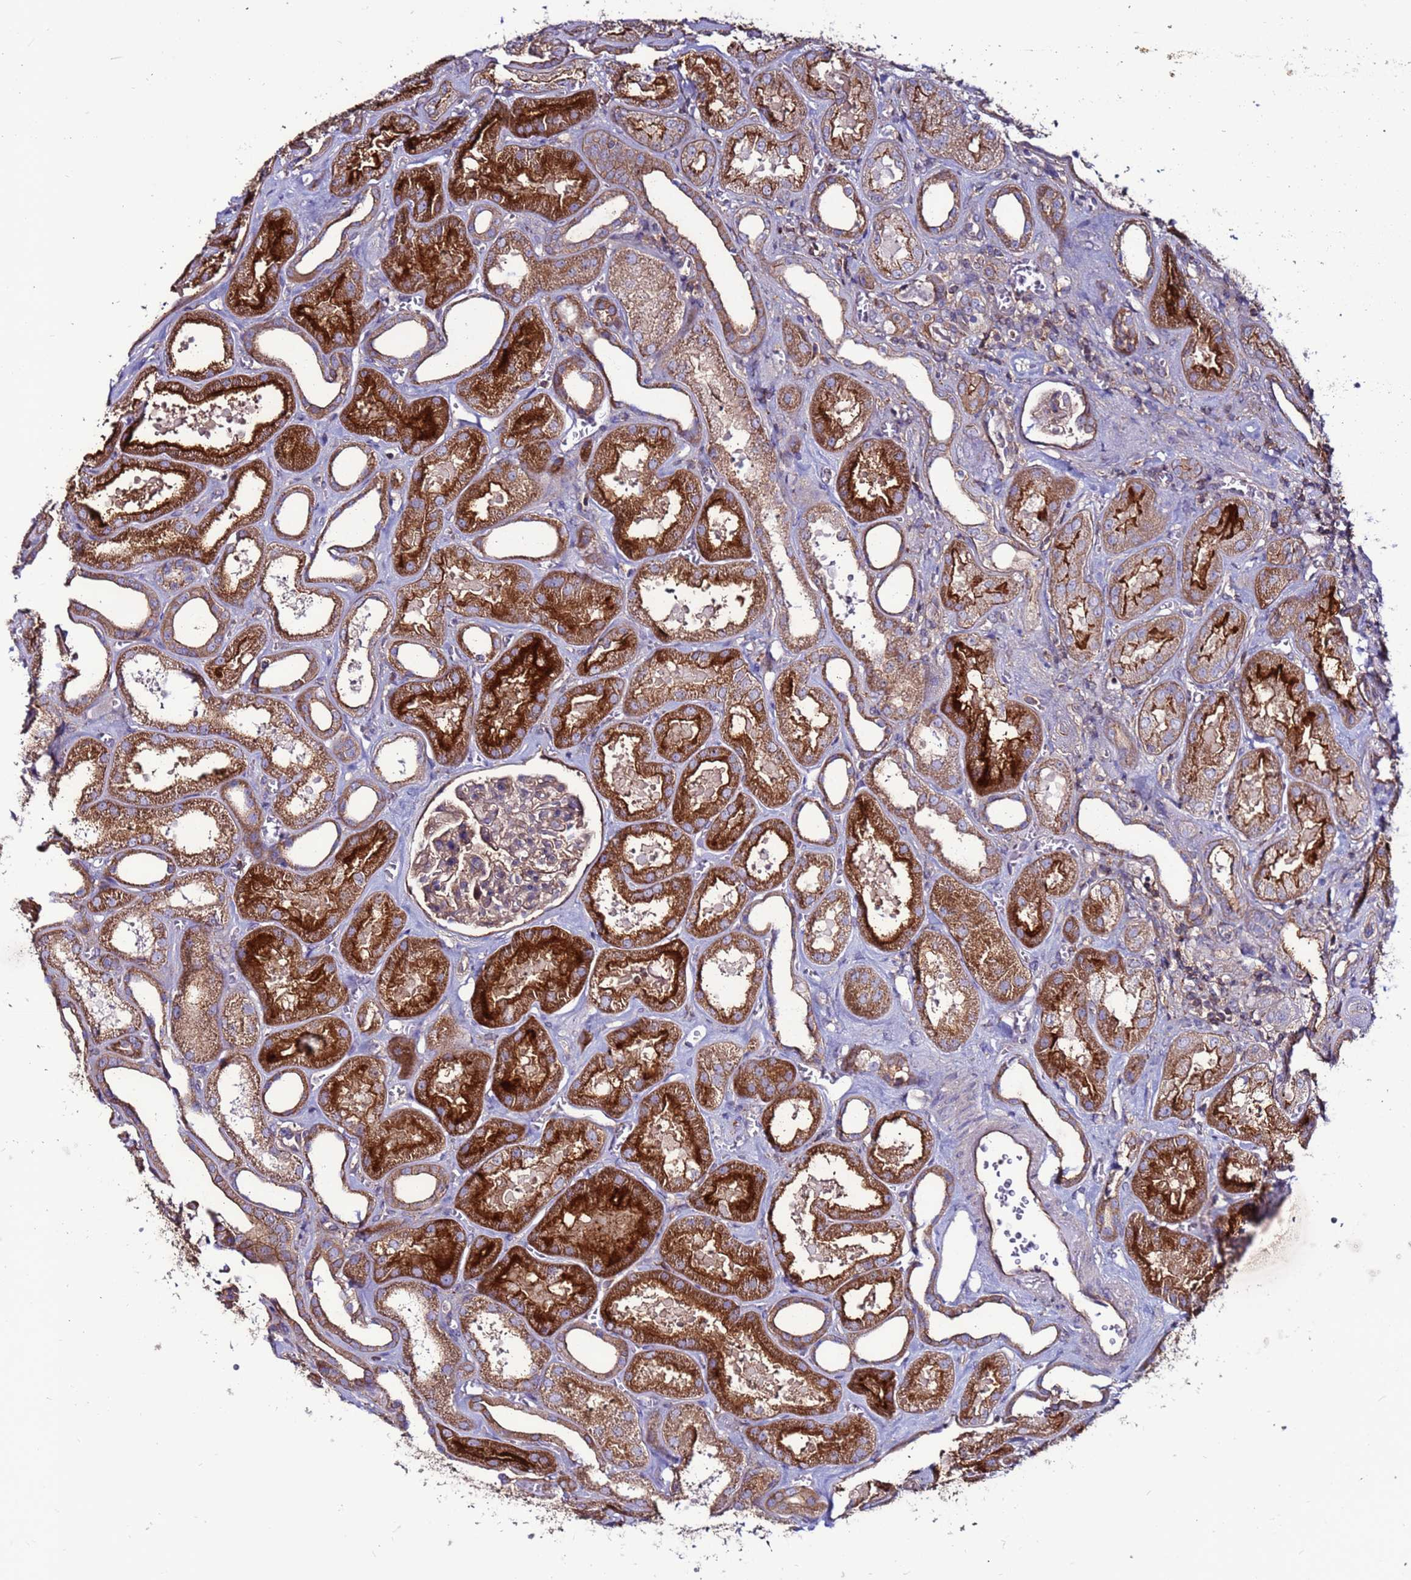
{"staining": {"intensity": "weak", "quantity": "25%-75%", "location": "cytoplasmic/membranous"}, "tissue": "kidney", "cell_type": "Cells in glomeruli", "image_type": "normal", "snomed": [{"axis": "morphology", "description": "Normal tissue, NOS"}, {"axis": "morphology", "description": "Adenocarcinoma, NOS"}, {"axis": "topography", "description": "Kidney"}], "caption": "Immunohistochemistry (IHC) photomicrograph of benign kidney: human kidney stained using IHC exhibits low levels of weak protein expression localized specifically in the cytoplasmic/membranous of cells in glomeruli, appearing as a cytoplasmic/membranous brown color.", "gene": "NRN1L", "patient": {"sex": "female", "age": 68}}